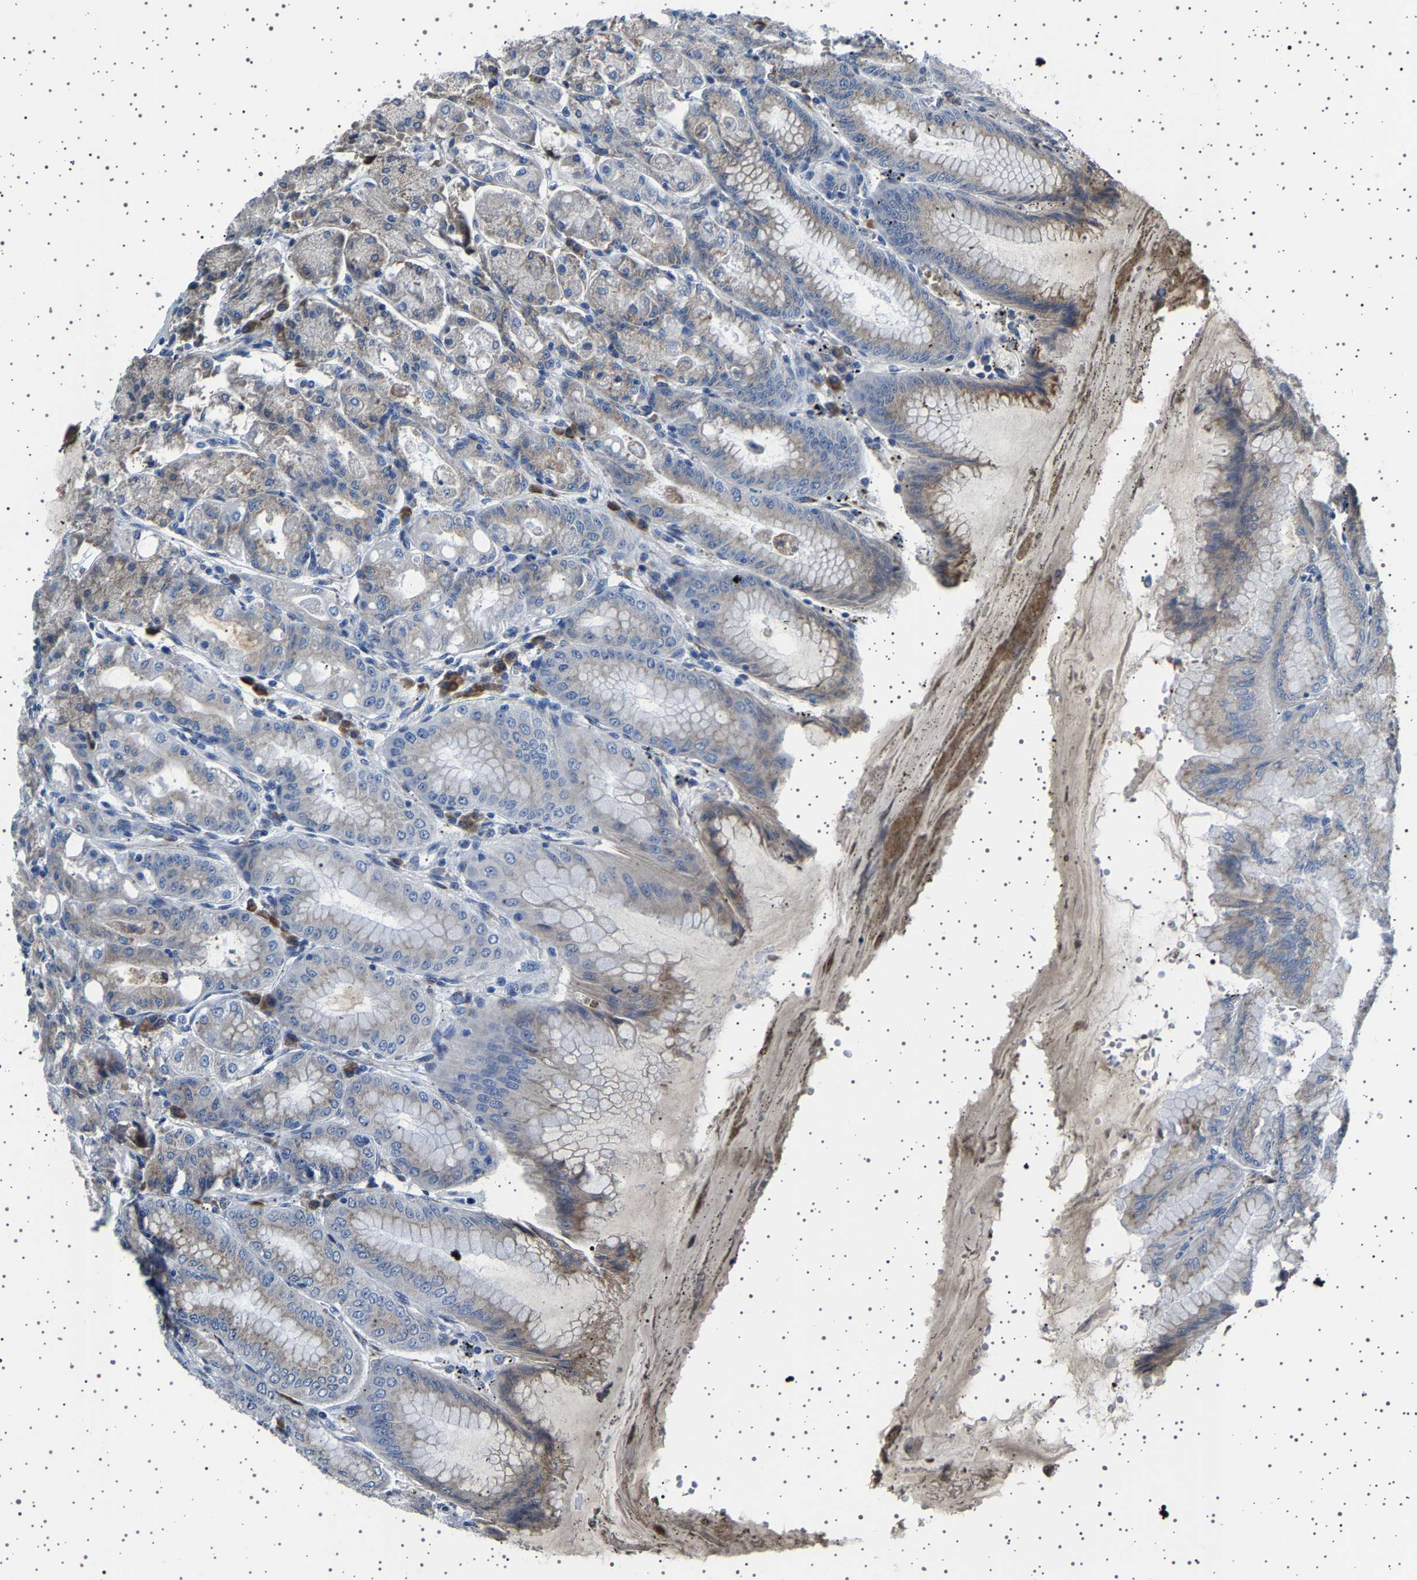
{"staining": {"intensity": "moderate", "quantity": "25%-75%", "location": "cytoplasmic/membranous"}, "tissue": "stomach", "cell_type": "Glandular cells", "image_type": "normal", "snomed": [{"axis": "morphology", "description": "Normal tissue, NOS"}, {"axis": "topography", "description": "Stomach, lower"}], "caption": "A photomicrograph of stomach stained for a protein shows moderate cytoplasmic/membranous brown staining in glandular cells.", "gene": "FTCD", "patient": {"sex": "male", "age": 71}}